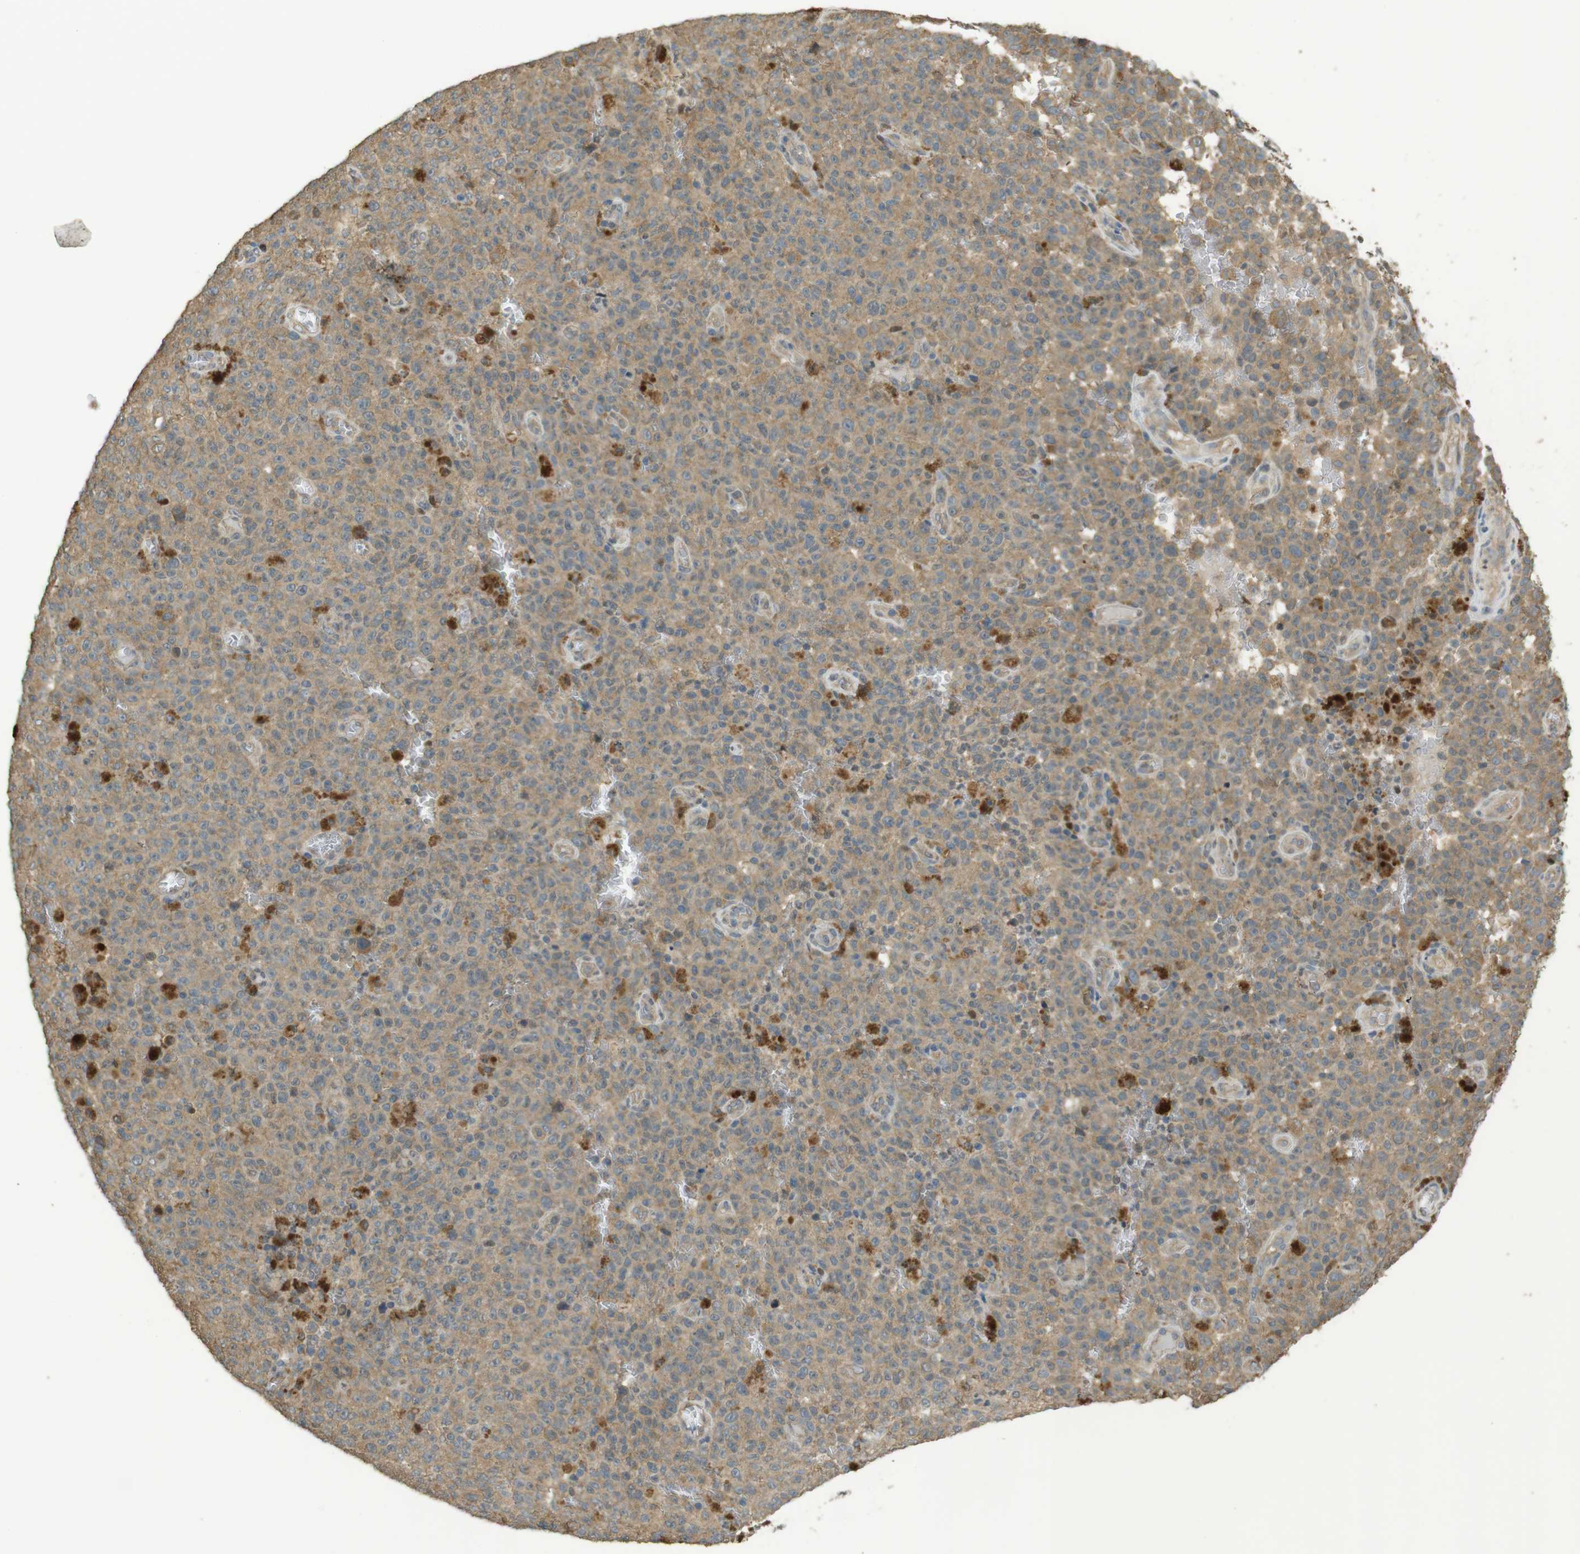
{"staining": {"intensity": "moderate", "quantity": "25%-75%", "location": "cytoplasmic/membranous"}, "tissue": "melanoma", "cell_type": "Tumor cells", "image_type": "cancer", "snomed": [{"axis": "morphology", "description": "Malignant melanoma, NOS"}, {"axis": "topography", "description": "Skin"}], "caption": "A histopathology image of malignant melanoma stained for a protein reveals moderate cytoplasmic/membranous brown staining in tumor cells.", "gene": "ZDHHC20", "patient": {"sex": "female", "age": 82}}